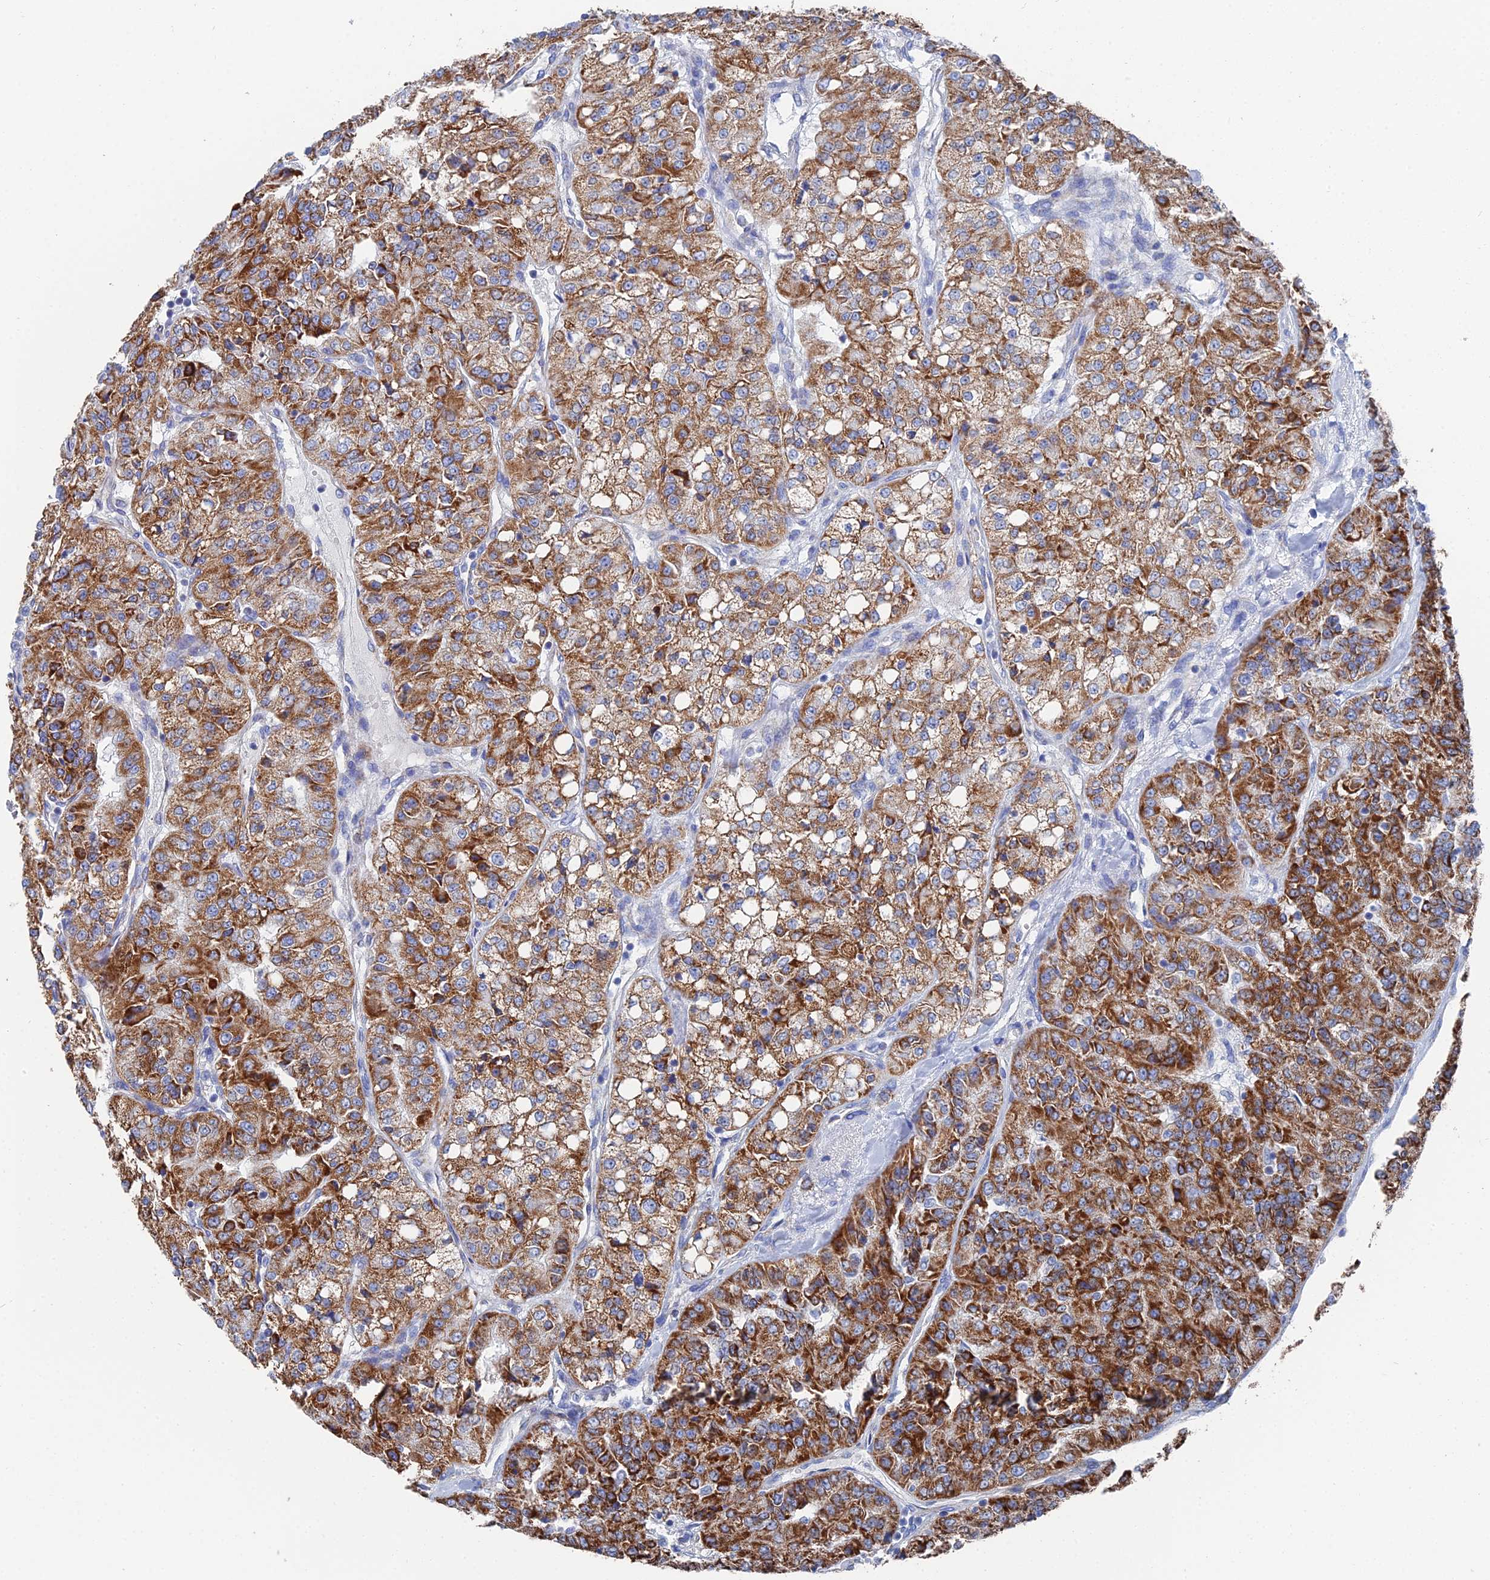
{"staining": {"intensity": "strong", "quantity": ">75%", "location": "cytoplasmic/membranous"}, "tissue": "renal cancer", "cell_type": "Tumor cells", "image_type": "cancer", "snomed": [{"axis": "morphology", "description": "Adenocarcinoma, NOS"}, {"axis": "topography", "description": "Kidney"}], "caption": "Protein analysis of renal cancer tissue displays strong cytoplasmic/membranous expression in approximately >75% of tumor cells. The staining is performed using DAB (3,3'-diaminobenzidine) brown chromogen to label protein expression. The nuclei are counter-stained blue using hematoxylin.", "gene": "IFT80", "patient": {"sex": "female", "age": 63}}